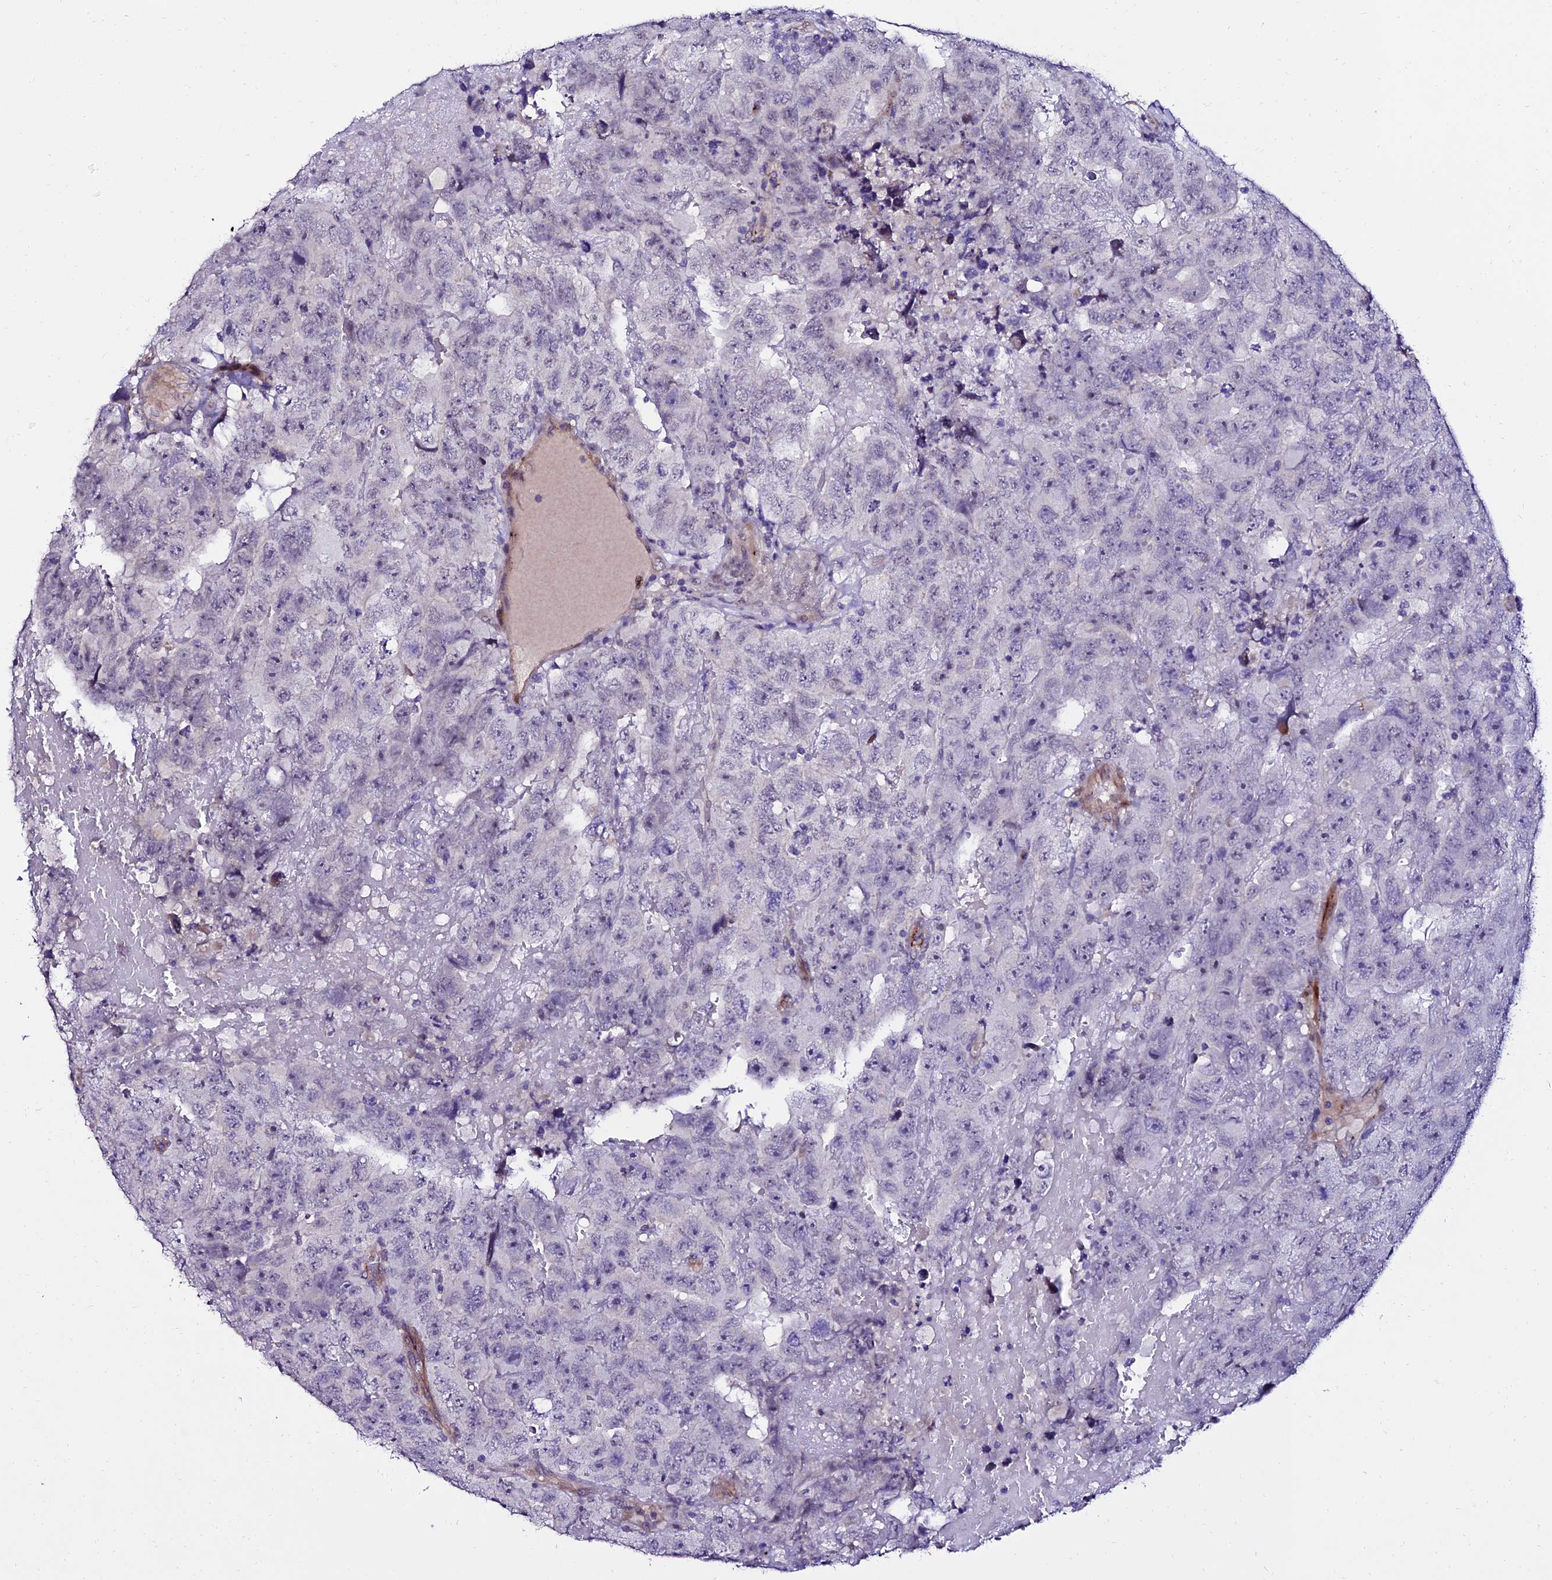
{"staining": {"intensity": "negative", "quantity": "none", "location": "none"}, "tissue": "testis cancer", "cell_type": "Tumor cells", "image_type": "cancer", "snomed": [{"axis": "morphology", "description": "Carcinoma, Embryonal, NOS"}, {"axis": "topography", "description": "Testis"}], "caption": "Testis cancer stained for a protein using immunohistochemistry (IHC) reveals no positivity tumor cells.", "gene": "ALDH3B2", "patient": {"sex": "male", "age": 45}}